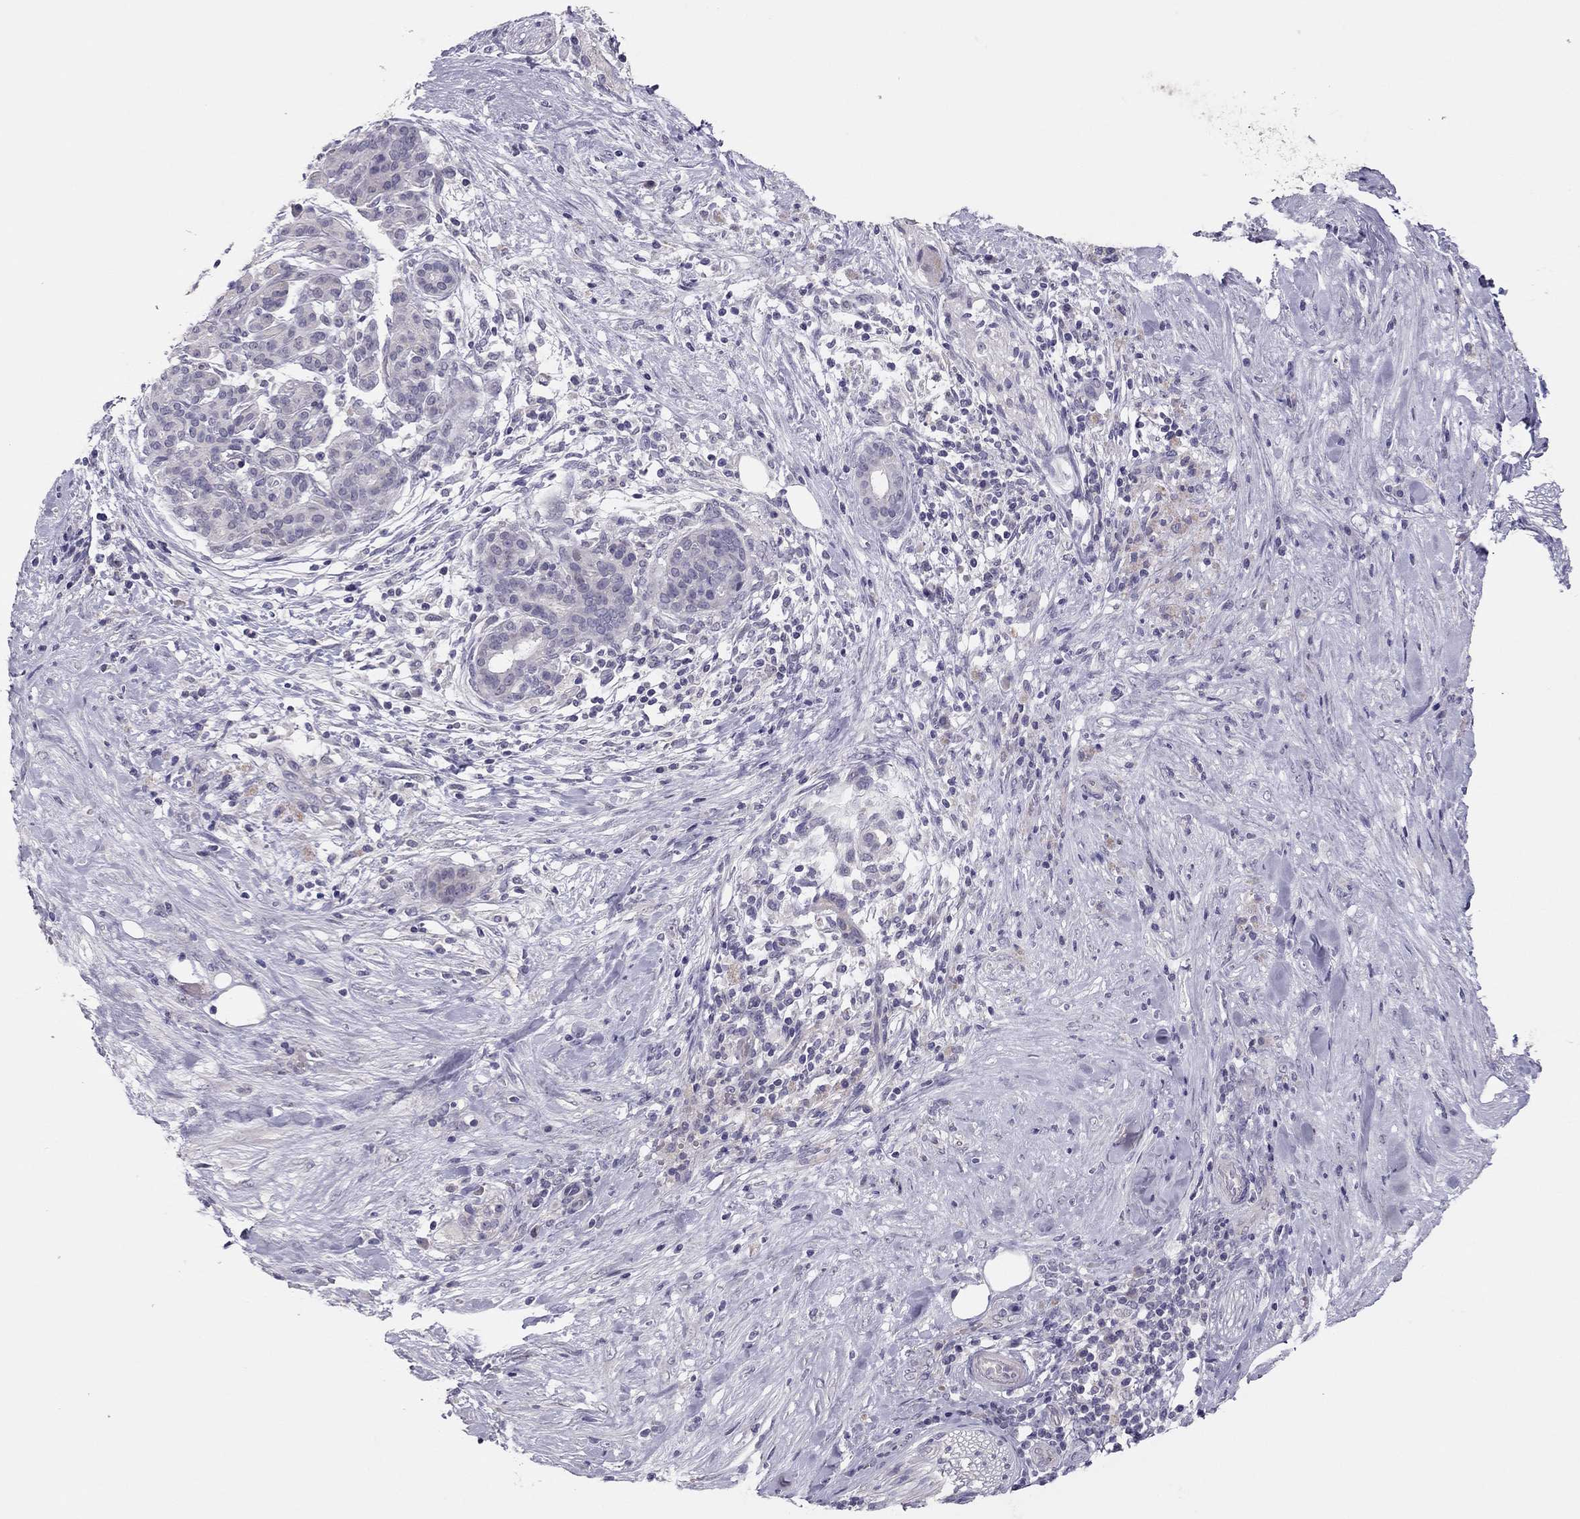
{"staining": {"intensity": "negative", "quantity": "none", "location": "none"}, "tissue": "pancreatic cancer", "cell_type": "Tumor cells", "image_type": "cancer", "snomed": [{"axis": "morphology", "description": "Adenocarcinoma, NOS"}, {"axis": "topography", "description": "Pancreas"}], "caption": "High magnification brightfield microscopy of pancreatic adenocarcinoma stained with DAB (brown) and counterstained with hematoxylin (blue): tumor cells show no significant staining.", "gene": "ADORA2A", "patient": {"sex": "male", "age": 44}}